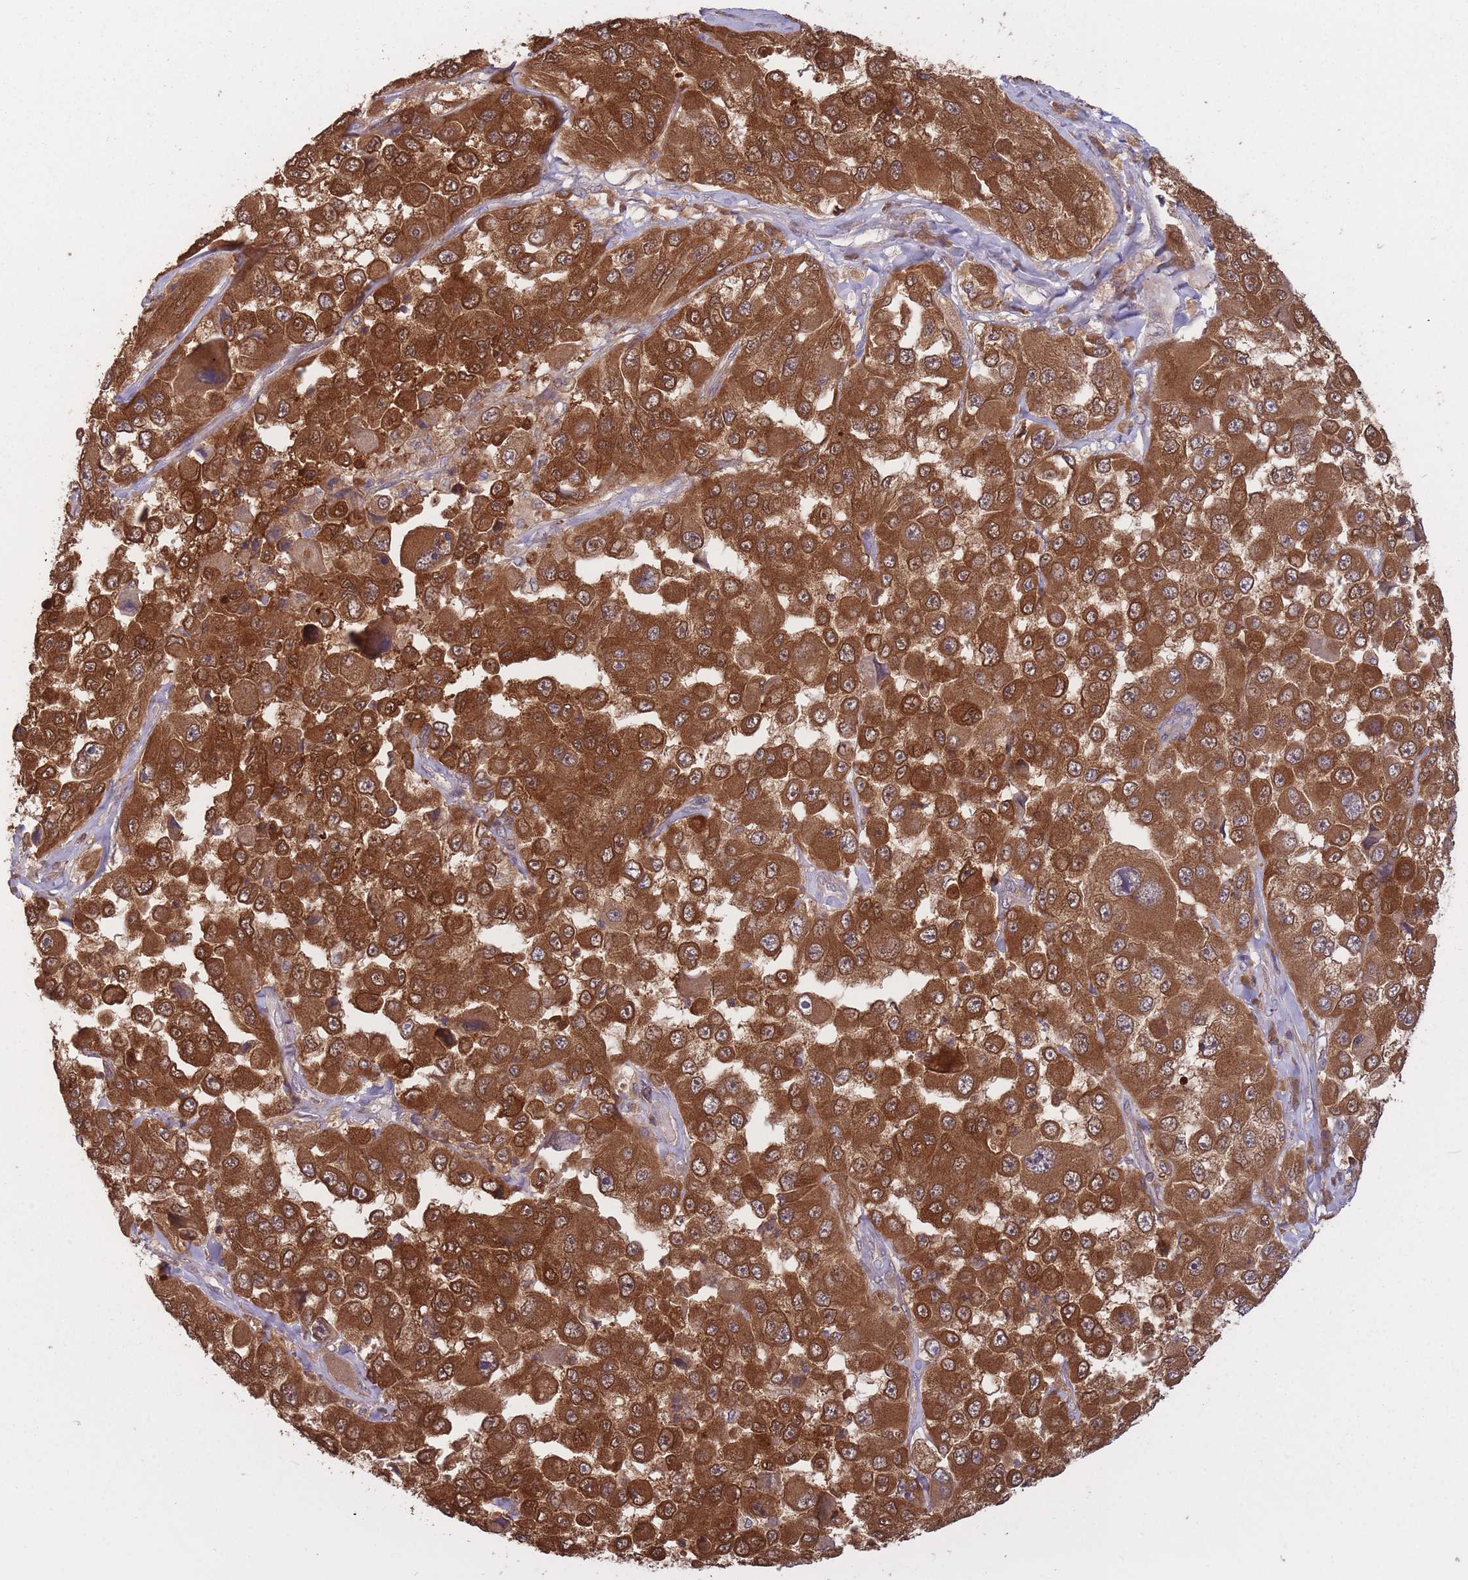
{"staining": {"intensity": "strong", "quantity": ">75%", "location": "cytoplasmic/membranous"}, "tissue": "melanoma", "cell_type": "Tumor cells", "image_type": "cancer", "snomed": [{"axis": "morphology", "description": "Malignant melanoma, Metastatic site"}, {"axis": "topography", "description": "Lymph node"}], "caption": "Immunohistochemical staining of human melanoma exhibits high levels of strong cytoplasmic/membranous protein positivity in approximately >75% of tumor cells.", "gene": "GMIP", "patient": {"sex": "male", "age": 62}}